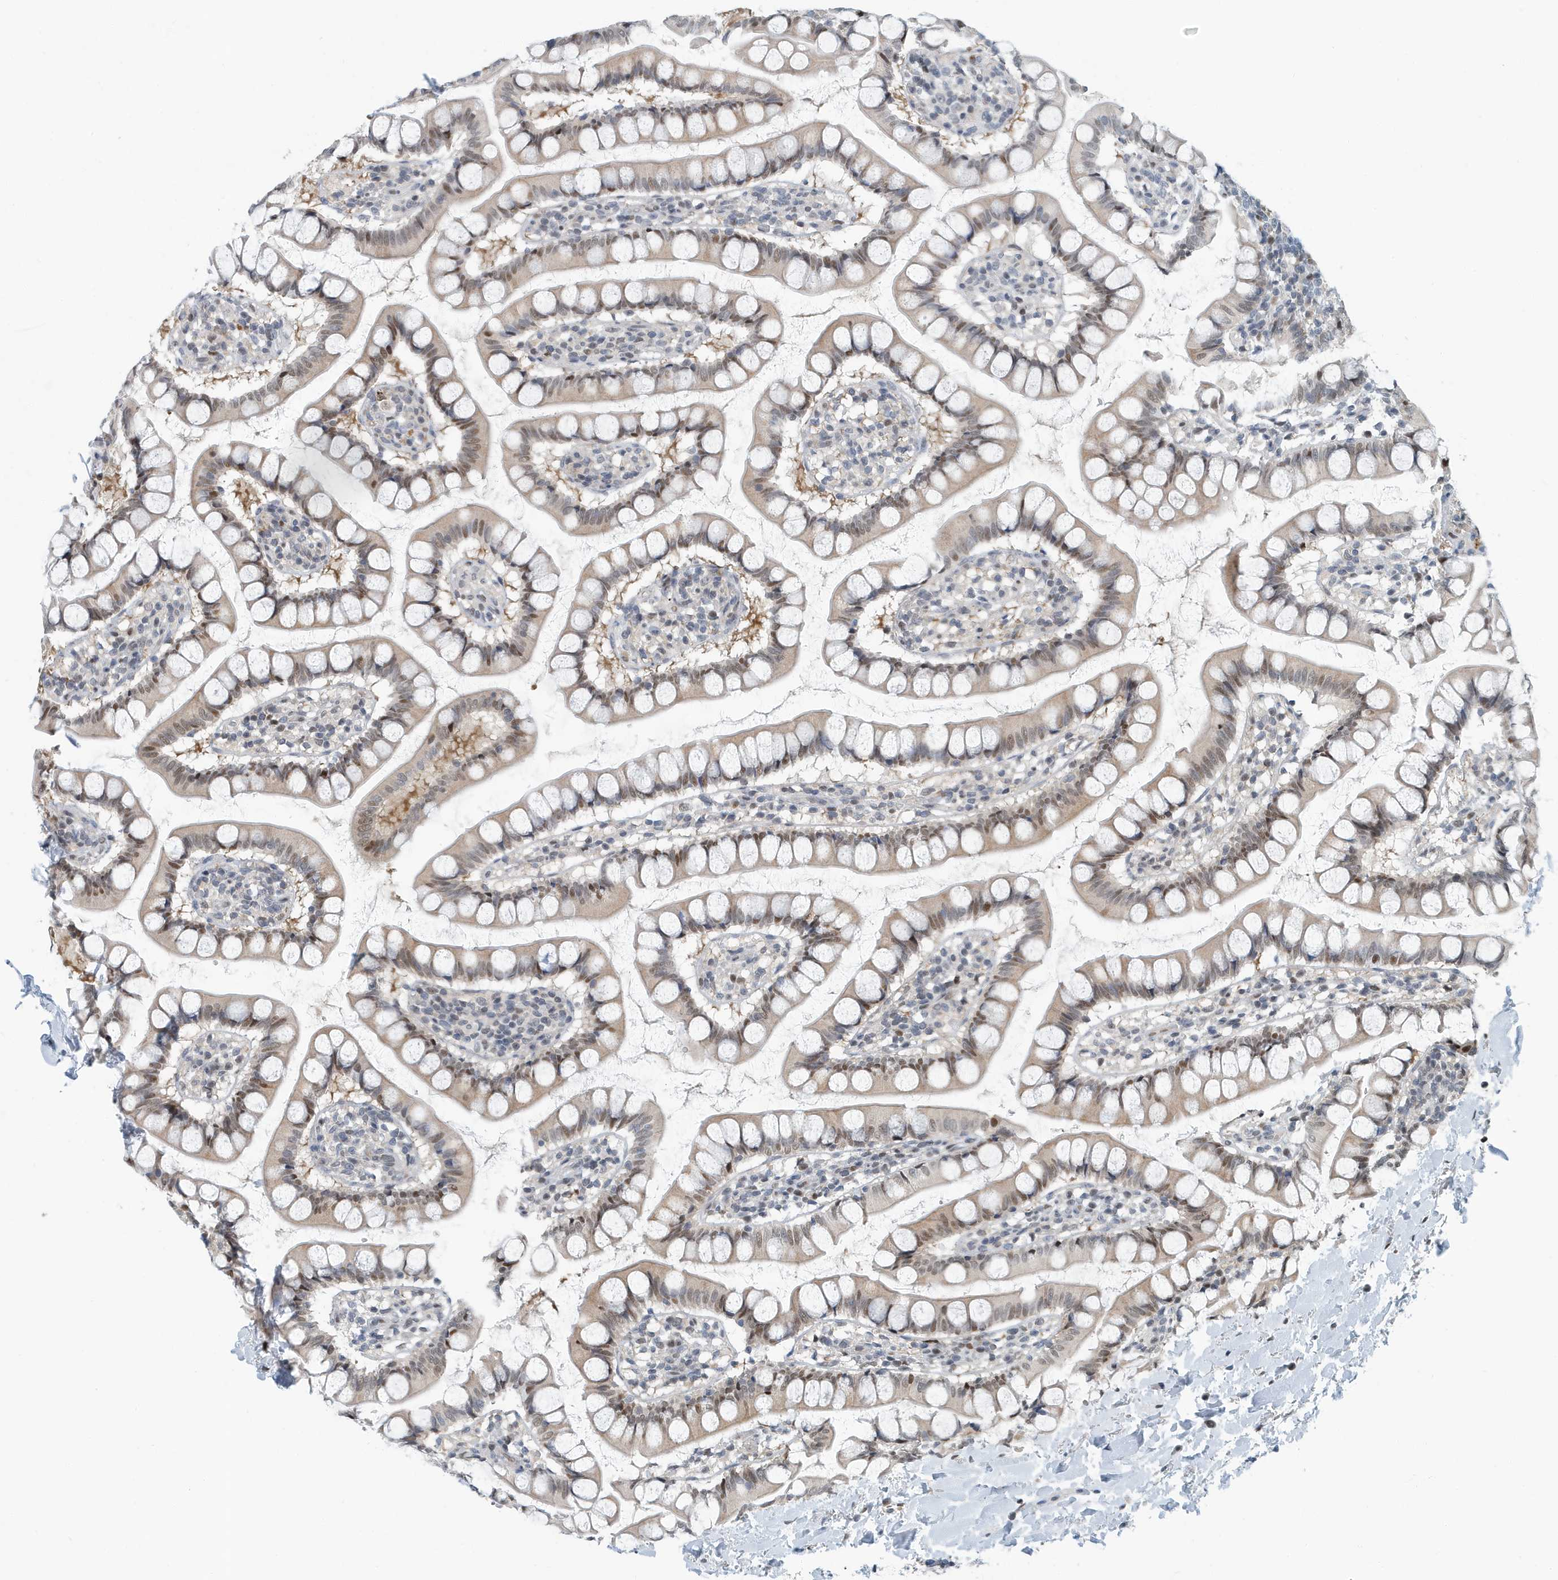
{"staining": {"intensity": "moderate", "quantity": "<25%", "location": "nuclear"}, "tissue": "small intestine", "cell_type": "Glandular cells", "image_type": "normal", "snomed": [{"axis": "morphology", "description": "Normal tissue, NOS"}, {"axis": "topography", "description": "Small intestine"}], "caption": "Human small intestine stained for a protein (brown) displays moderate nuclear positive expression in approximately <25% of glandular cells.", "gene": "KIF15", "patient": {"sex": "female", "age": 84}}